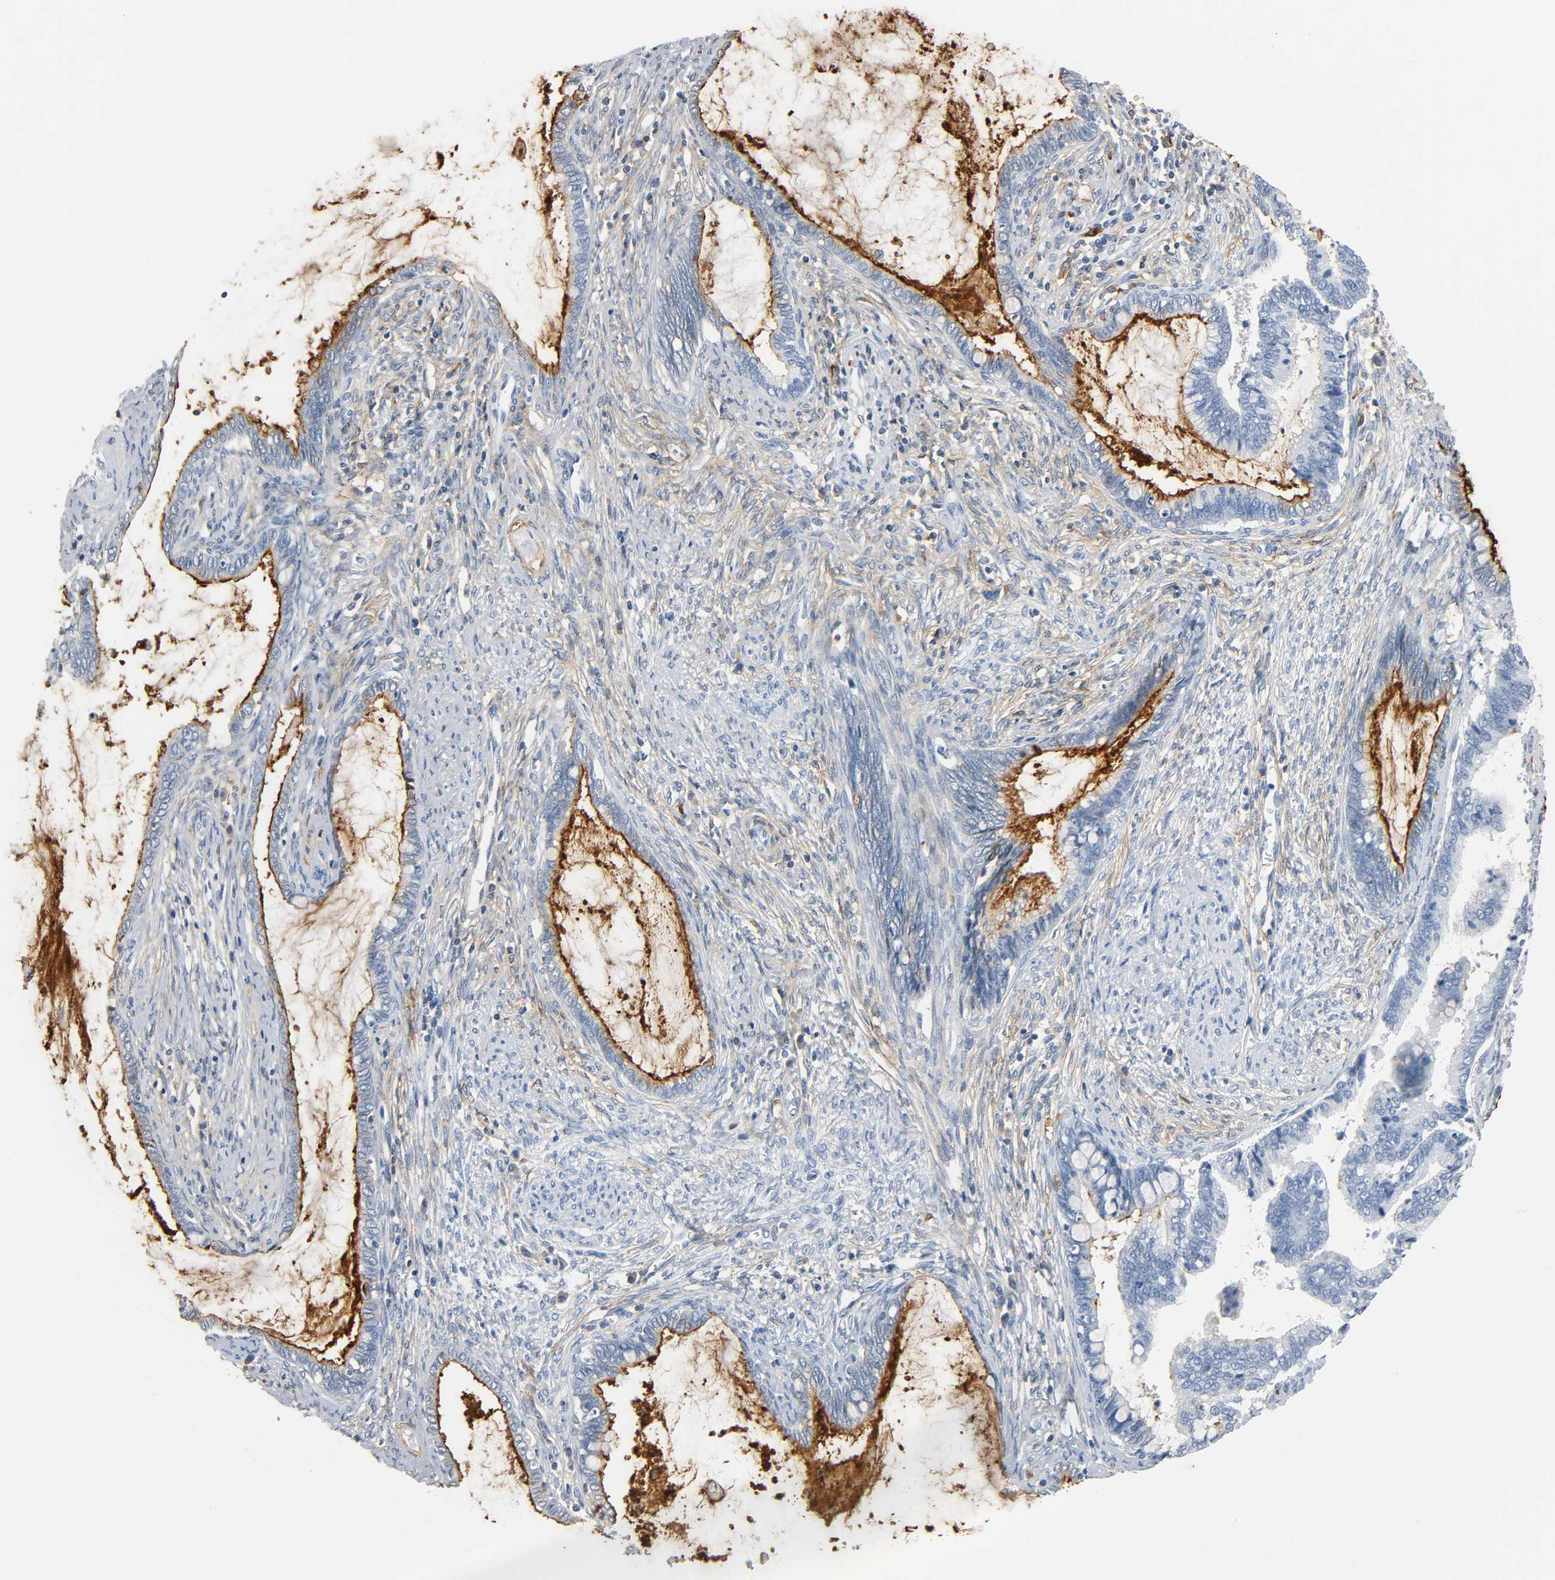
{"staining": {"intensity": "strong", "quantity": "<25%", "location": "cytoplasmic/membranous"}, "tissue": "cervical cancer", "cell_type": "Tumor cells", "image_type": "cancer", "snomed": [{"axis": "morphology", "description": "Adenocarcinoma, NOS"}, {"axis": "topography", "description": "Cervix"}], "caption": "The immunohistochemical stain labels strong cytoplasmic/membranous positivity in tumor cells of cervical adenocarcinoma tissue. (Stains: DAB in brown, nuclei in blue, Microscopy: brightfield microscopy at high magnification).", "gene": "ANPEP", "patient": {"sex": "female", "age": 44}}